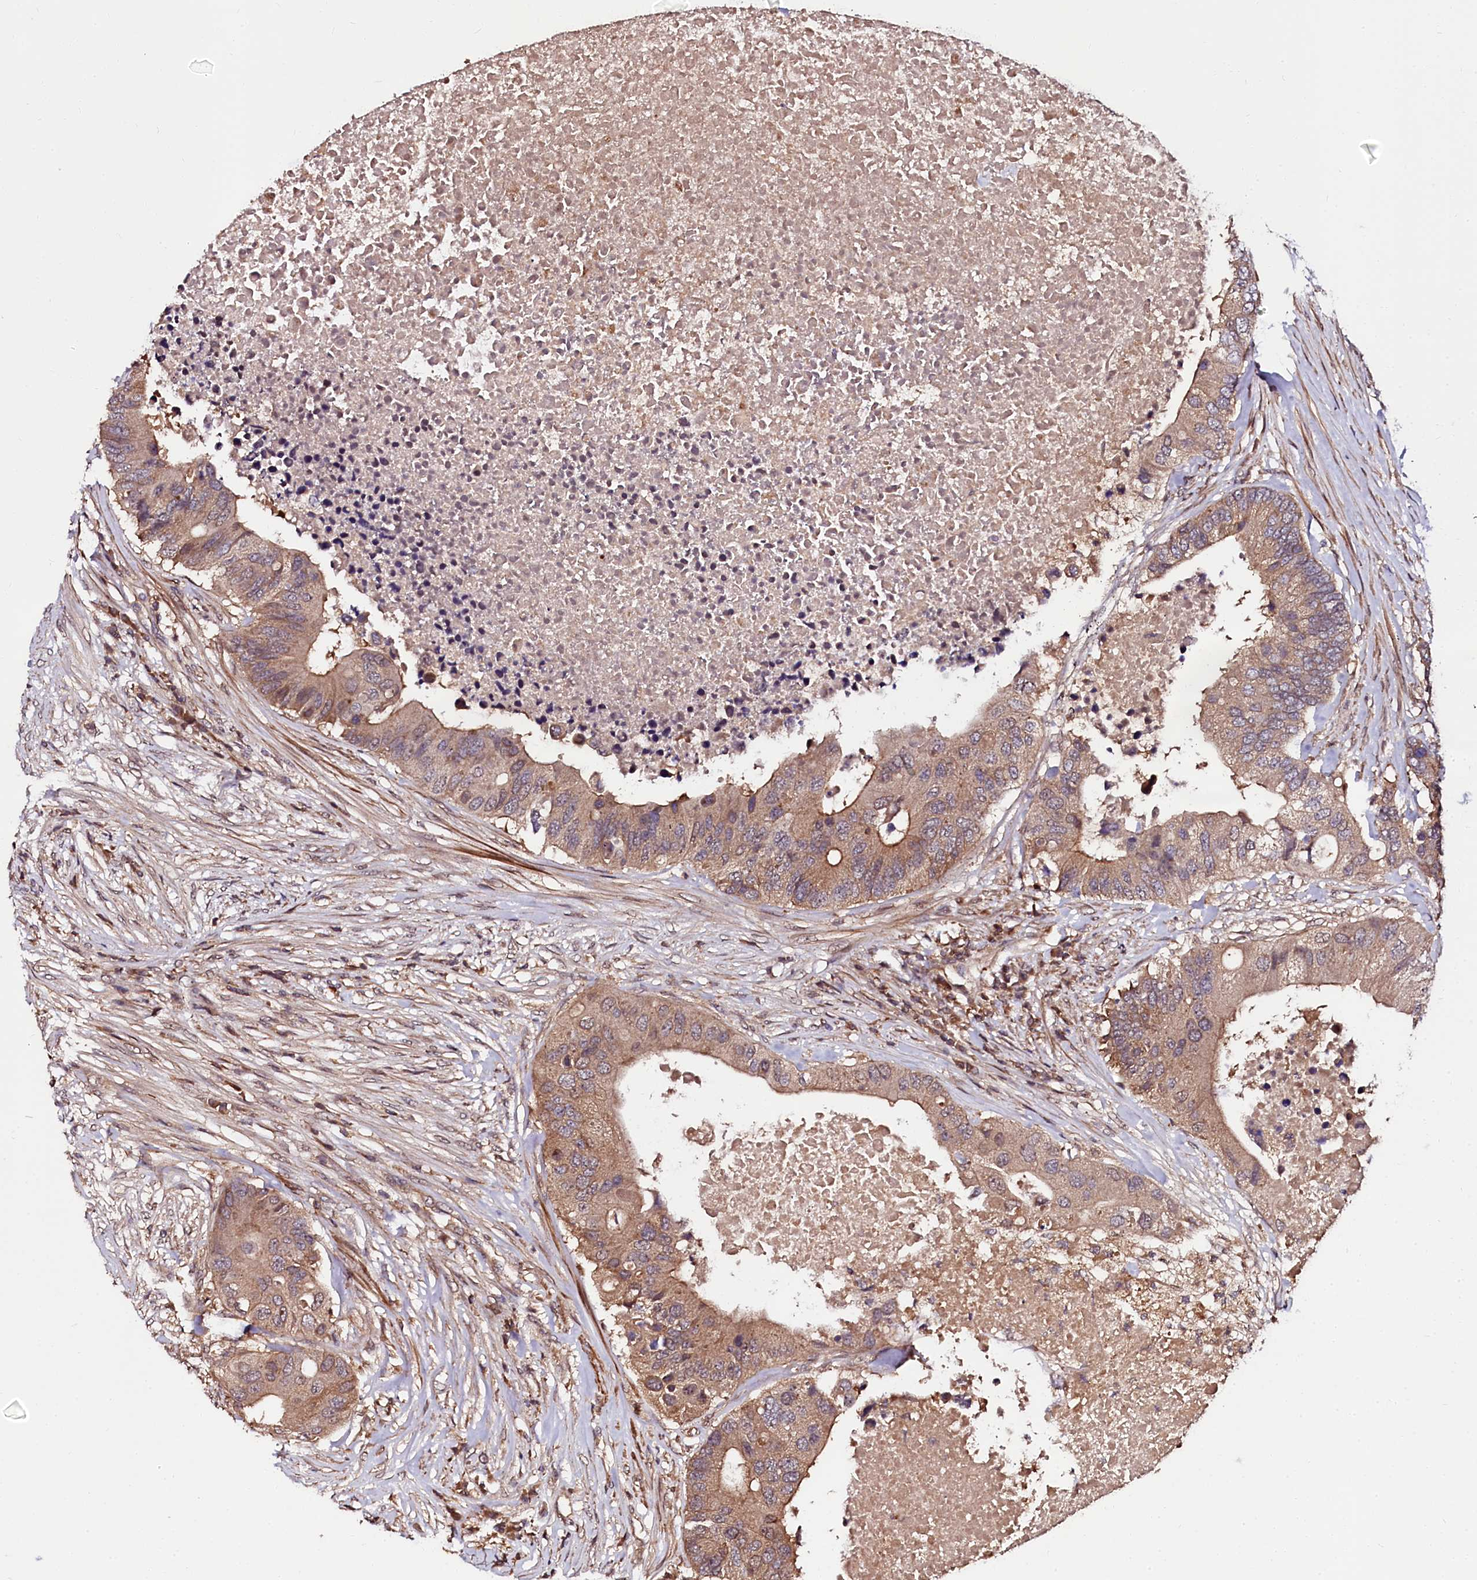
{"staining": {"intensity": "moderate", "quantity": ">75%", "location": "cytoplasmic/membranous"}, "tissue": "colorectal cancer", "cell_type": "Tumor cells", "image_type": "cancer", "snomed": [{"axis": "morphology", "description": "Adenocarcinoma, NOS"}, {"axis": "topography", "description": "Colon"}], "caption": "Immunohistochemistry histopathology image of colorectal adenocarcinoma stained for a protein (brown), which reveals medium levels of moderate cytoplasmic/membranous staining in approximately >75% of tumor cells.", "gene": "N4BP1", "patient": {"sex": "male", "age": 71}}